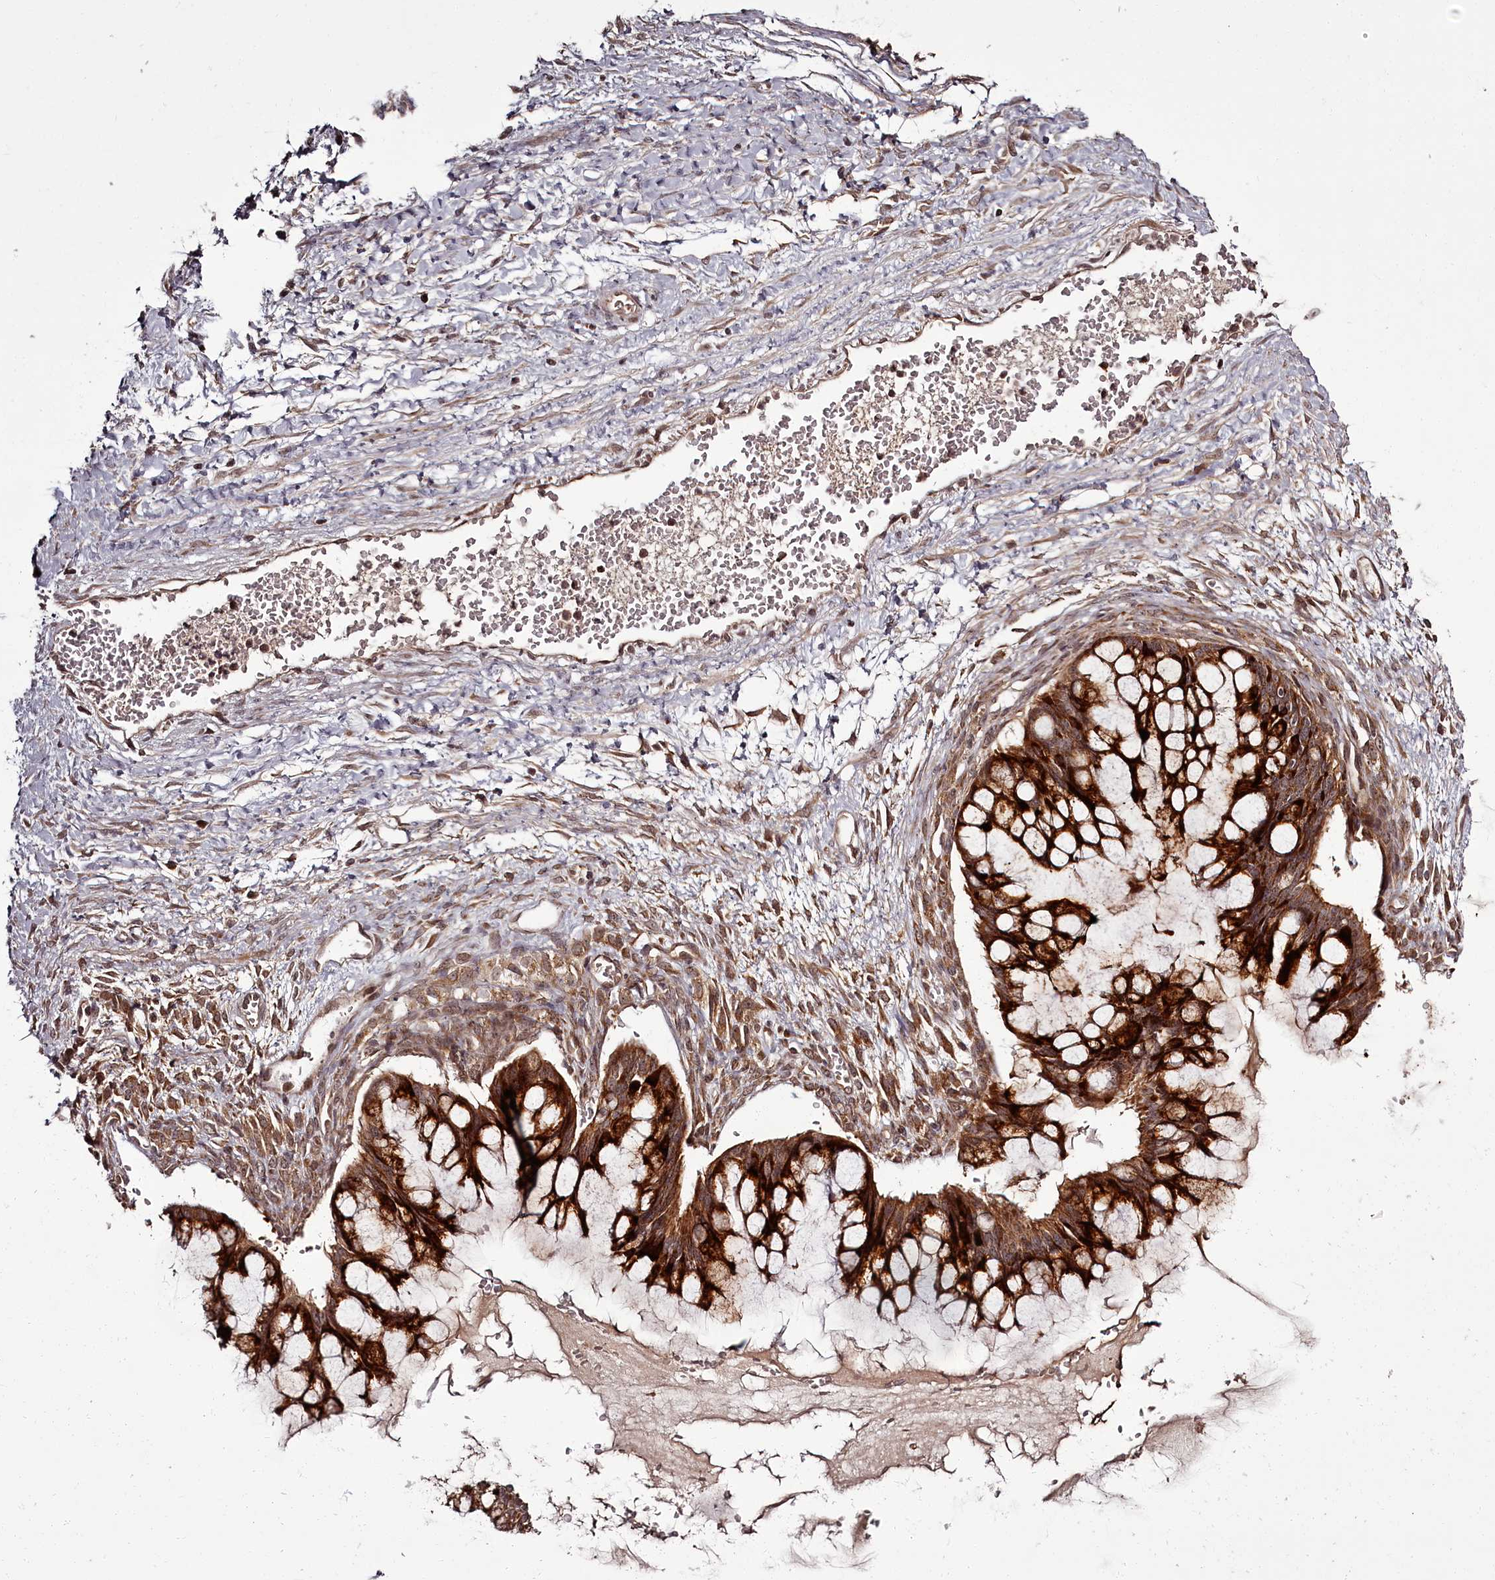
{"staining": {"intensity": "strong", "quantity": ">75%", "location": "cytoplasmic/membranous"}, "tissue": "ovarian cancer", "cell_type": "Tumor cells", "image_type": "cancer", "snomed": [{"axis": "morphology", "description": "Cystadenocarcinoma, mucinous, NOS"}, {"axis": "topography", "description": "Ovary"}], "caption": "A high-resolution image shows immunohistochemistry (IHC) staining of ovarian cancer, which reveals strong cytoplasmic/membranous staining in about >75% of tumor cells.", "gene": "PCBP2", "patient": {"sex": "female", "age": 73}}